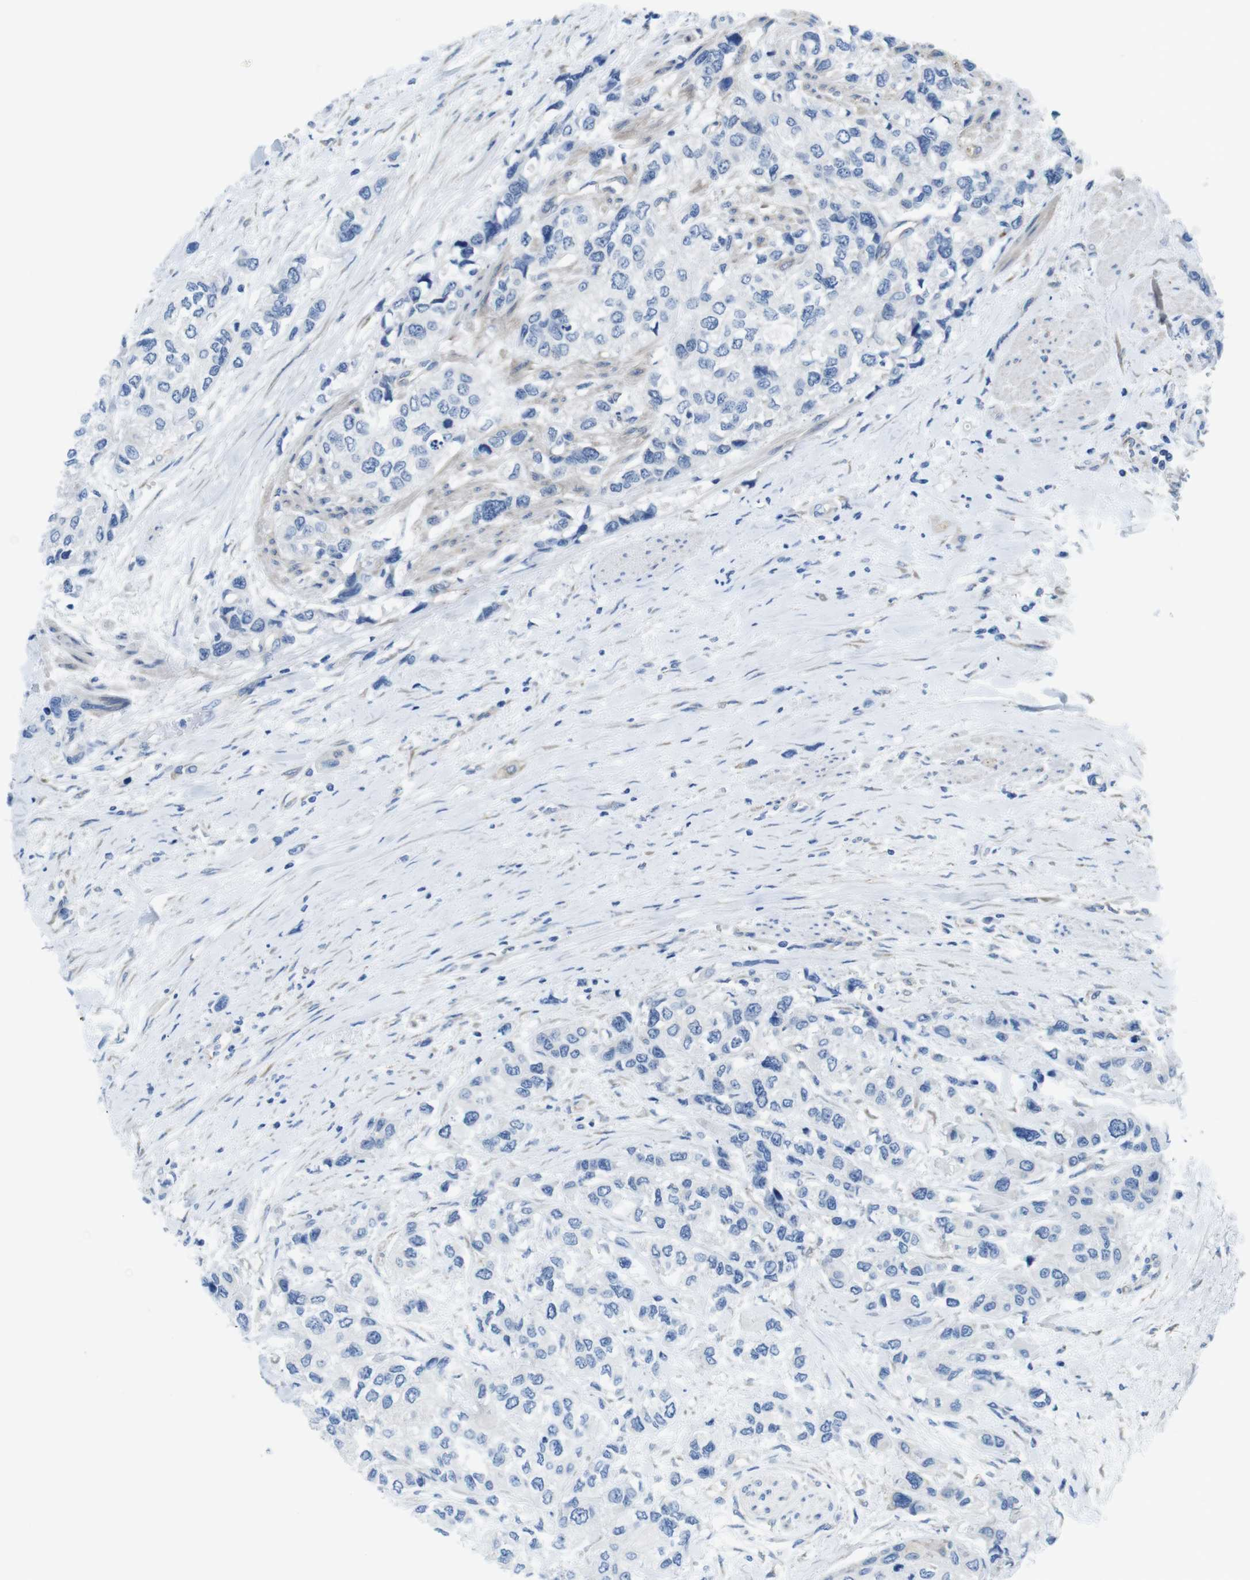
{"staining": {"intensity": "negative", "quantity": "none", "location": "none"}, "tissue": "urothelial cancer", "cell_type": "Tumor cells", "image_type": "cancer", "snomed": [{"axis": "morphology", "description": "Urothelial carcinoma, High grade"}, {"axis": "topography", "description": "Urinary bladder"}], "caption": "Immunohistochemical staining of urothelial cancer exhibits no significant staining in tumor cells.", "gene": "CDH8", "patient": {"sex": "female", "age": 56}}